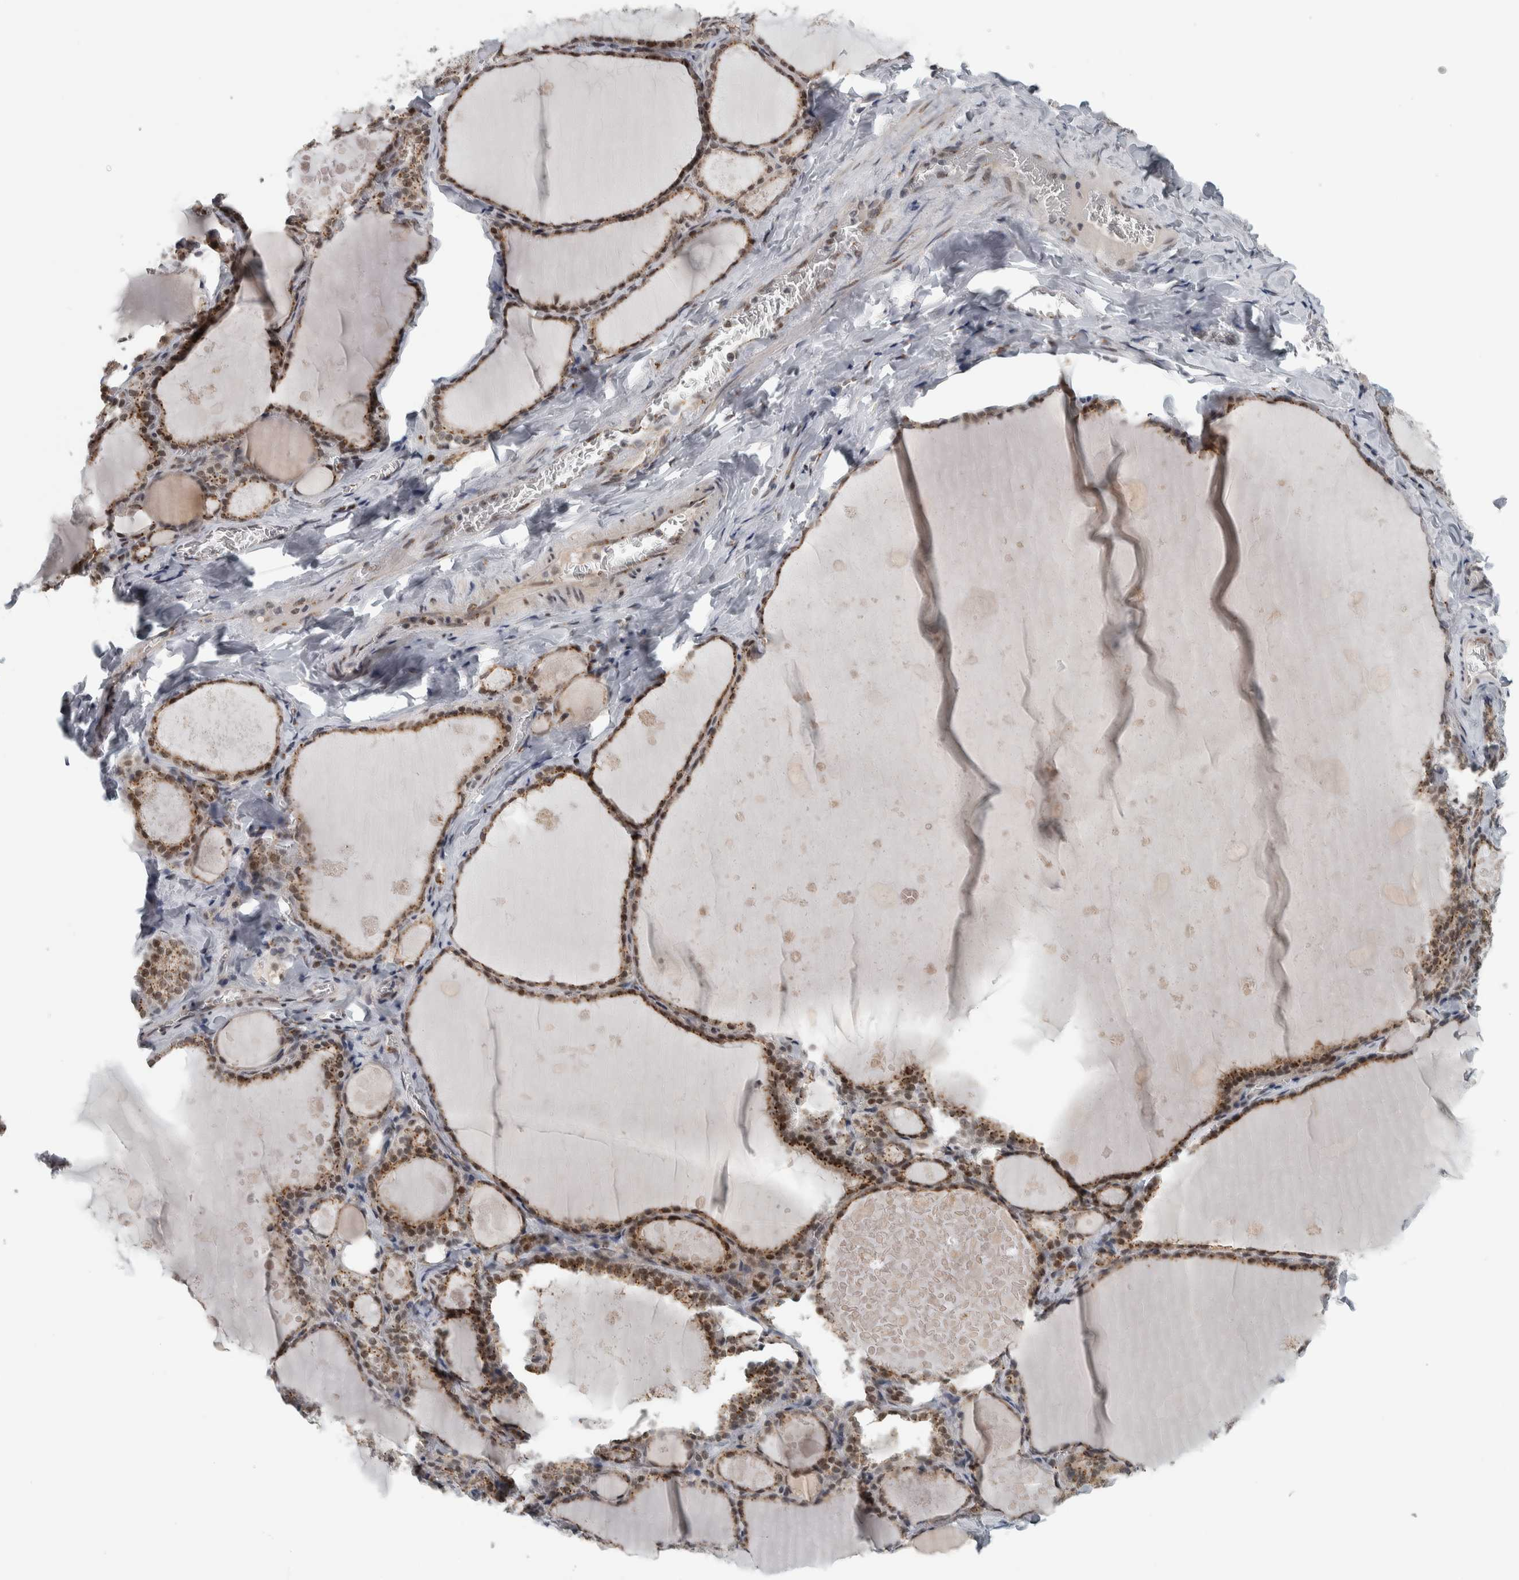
{"staining": {"intensity": "moderate", "quantity": ">75%", "location": "cytoplasmic/membranous,nuclear"}, "tissue": "thyroid gland", "cell_type": "Glandular cells", "image_type": "normal", "snomed": [{"axis": "morphology", "description": "Normal tissue, NOS"}, {"axis": "topography", "description": "Thyroid gland"}], "caption": "Unremarkable thyroid gland exhibits moderate cytoplasmic/membranous,nuclear expression in about >75% of glandular cells.", "gene": "ZMYND8", "patient": {"sex": "male", "age": 56}}